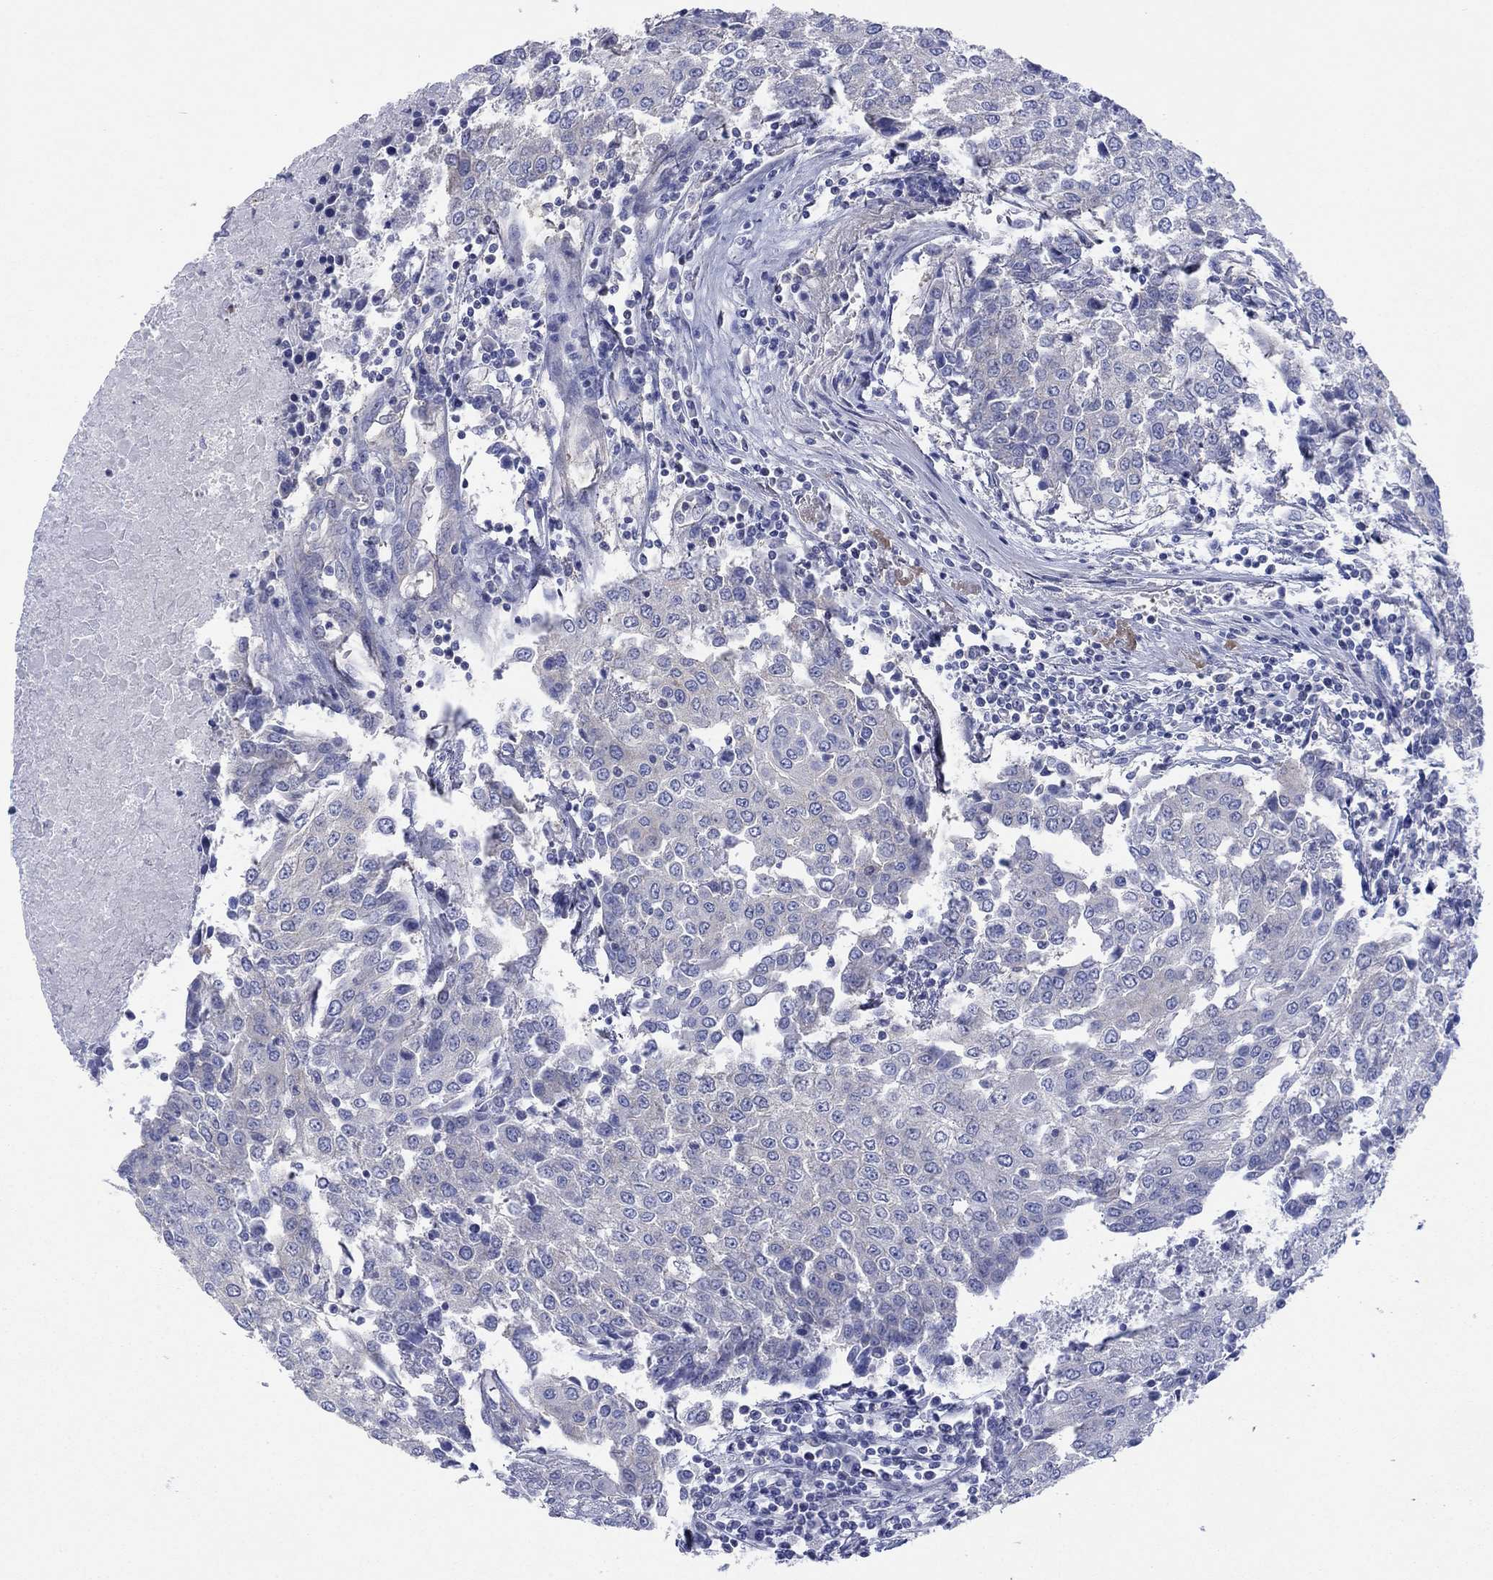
{"staining": {"intensity": "negative", "quantity": "none", "location": "none"}, "tissue": "urothelial cancer", "cell_type": "Tumor cells", "image_type": "cancer", "snomed": [{"axis": "morphology", "description": "Urothelial carcinoma, High grade"}, {"axis": "topography", "description": "Urinary bladder"}], "caption": "IHC photomicrograph of neoplastic tissue: human urothelial cancer stained with DAB demonstrates no significant protein positivity in tumor cells.", "gene": "TPRN", "patient": {"sex": "female", "age": 85}}